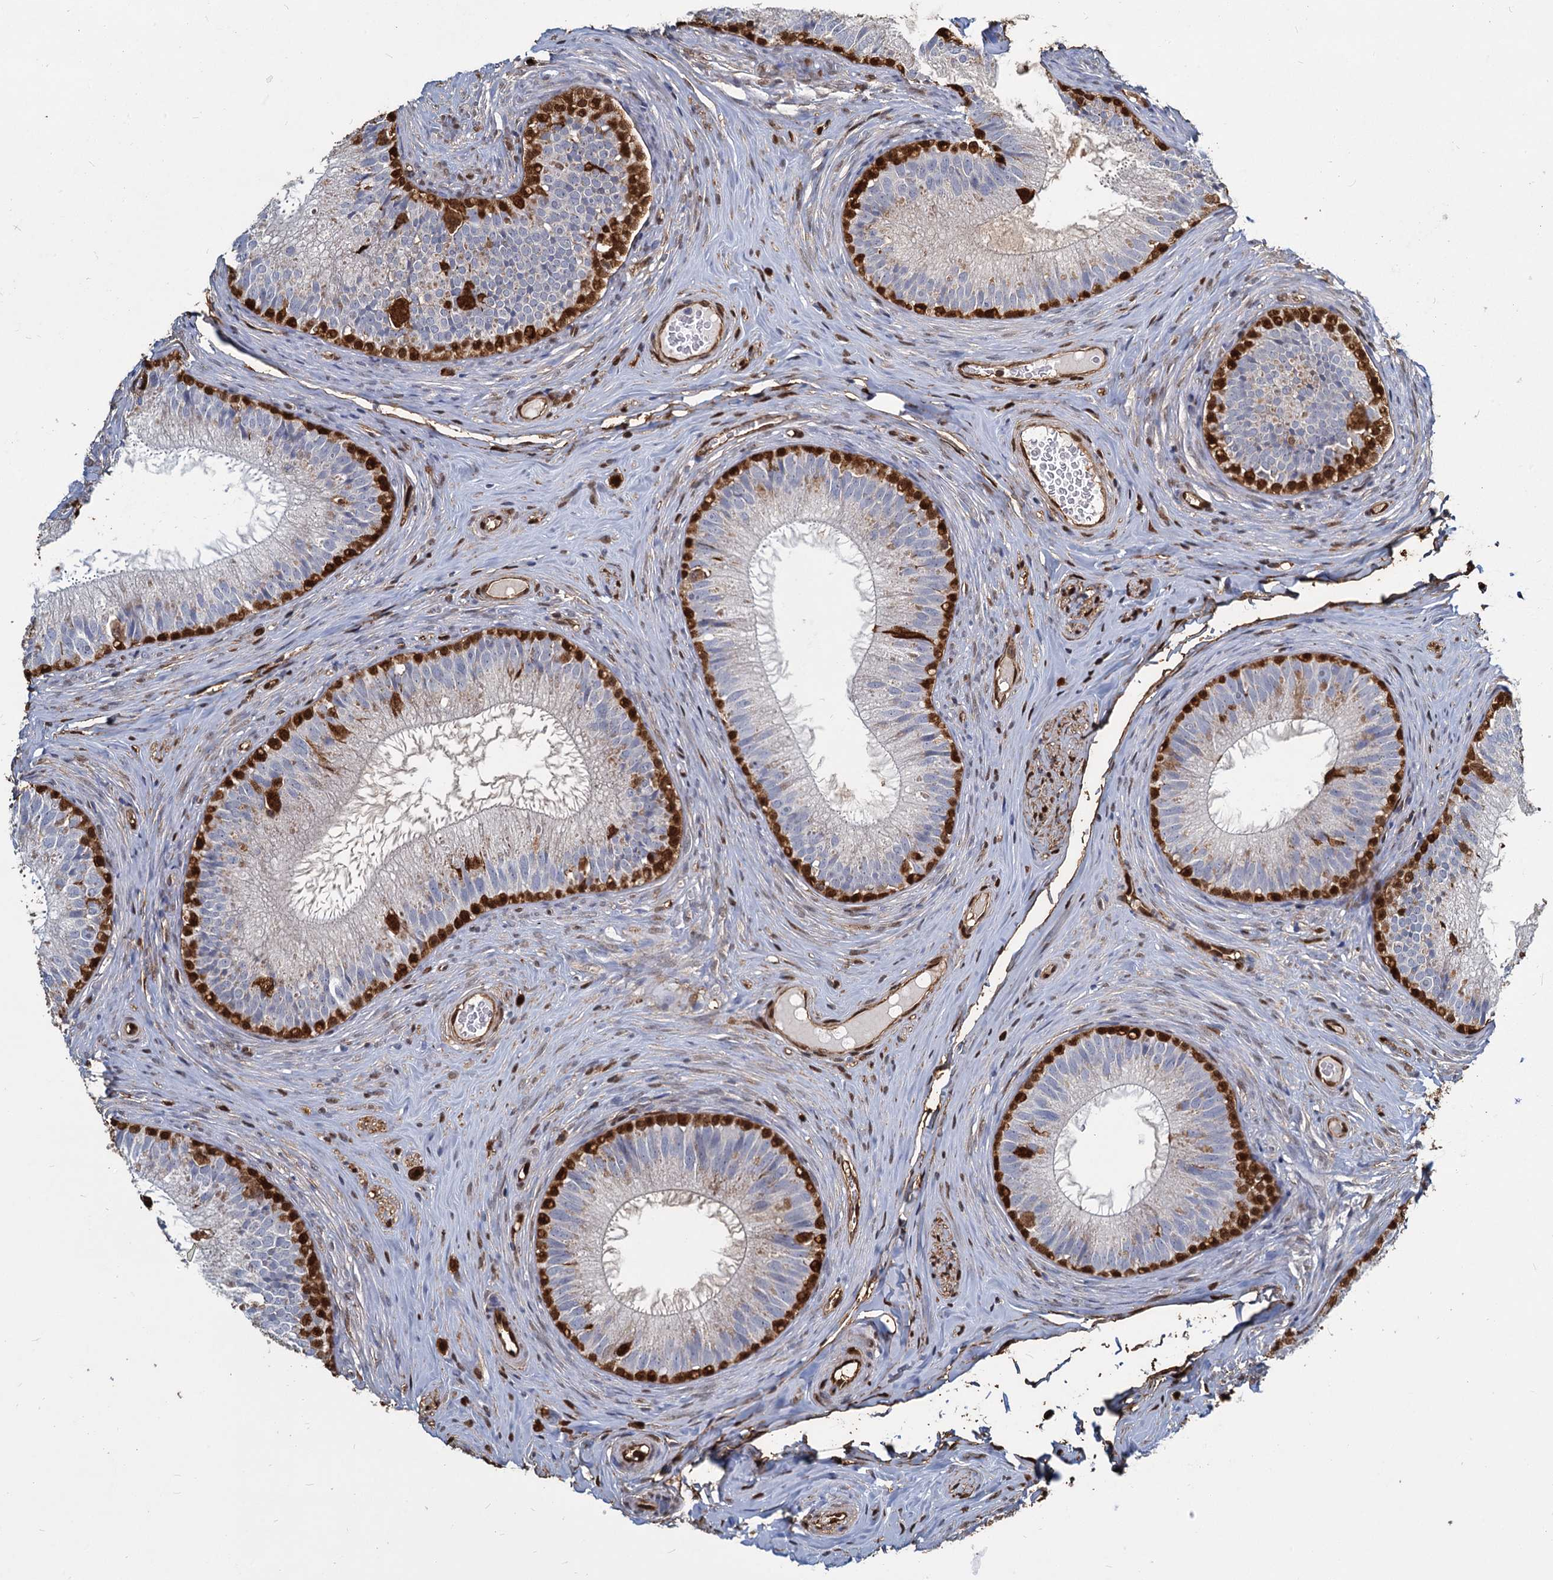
{"staining": {"intensity": "strong", "quantity": "<25%", "location": "cytoplasmic/membranous"}, "tissue": "epididymis", "cell_type": "Glandular cells", "image_type": "normal", "snomed": [{"axis": "morphology", "description": "Normal tissue, NOS"}, {"axis": "topography", "description": "Epididymis"}], "caption": "IHC histopathology image of normal epididymis stained for a protein (brown), which reveals medium levels of strong cytoplasmic/membranous staining in approximately <25% of glandular cells.", "gene": "S100A6", "patient": {"sex": "male", "age": 34}}